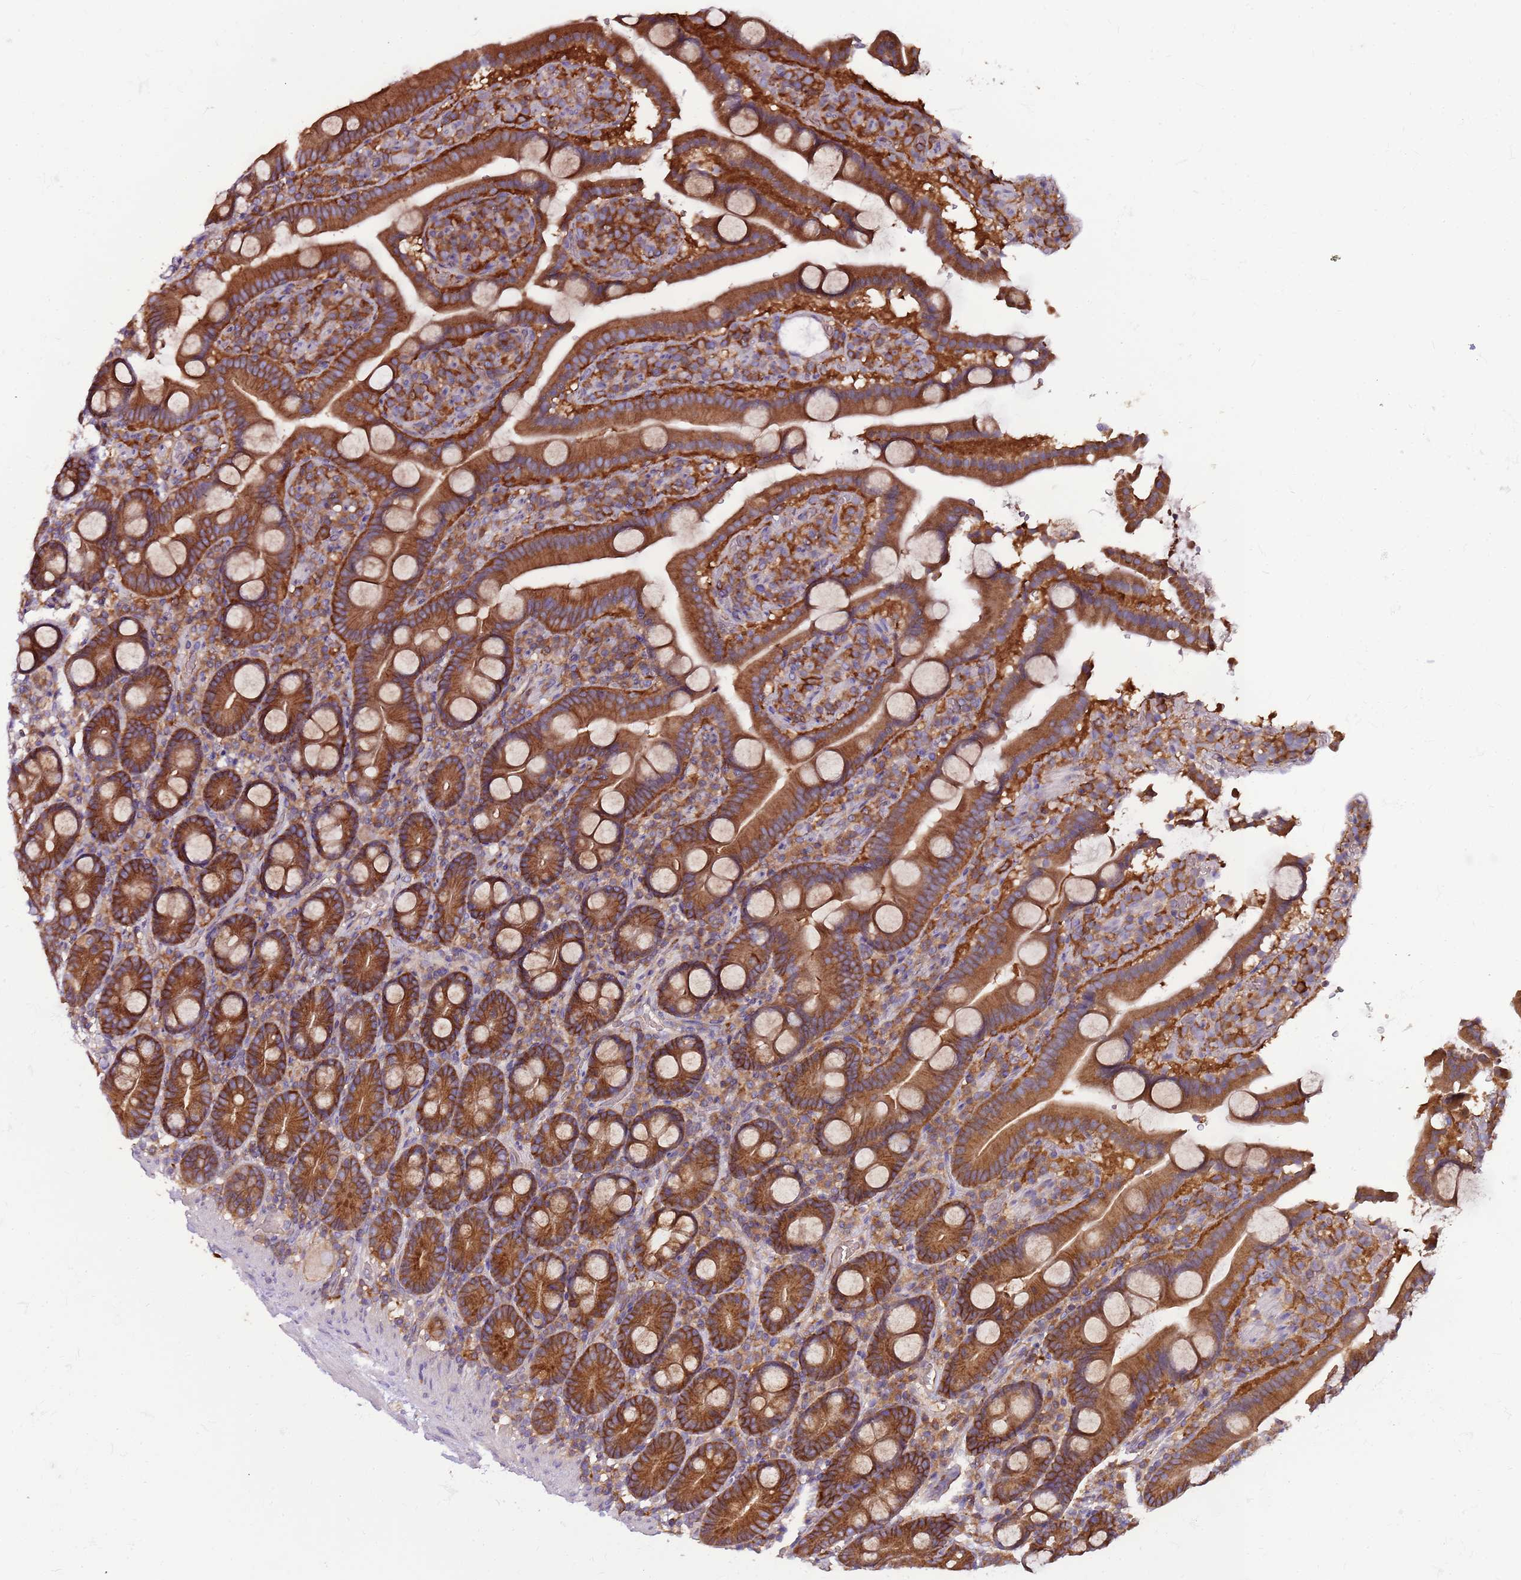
{"staining": {"intensity": "strong", "quantity": ">75%", "location": "cytoplasmic/membranous"}, "tissue": "duodenum", "cell_type": "Glandular cells", "image_type": "normal", "snomed": [{"axis": "morphology", "description": "Normal tissue, NOS"}, {"axis": "topography", "description": "Duodenum"}], "caption": "Duodenum stained with a brown dye reveals strong cytoplasmic/membranous positive staining in approximately >75% of glandular cells.", "gene": "ATXN2L", "patient": {"sex": "male", "age": 55}}